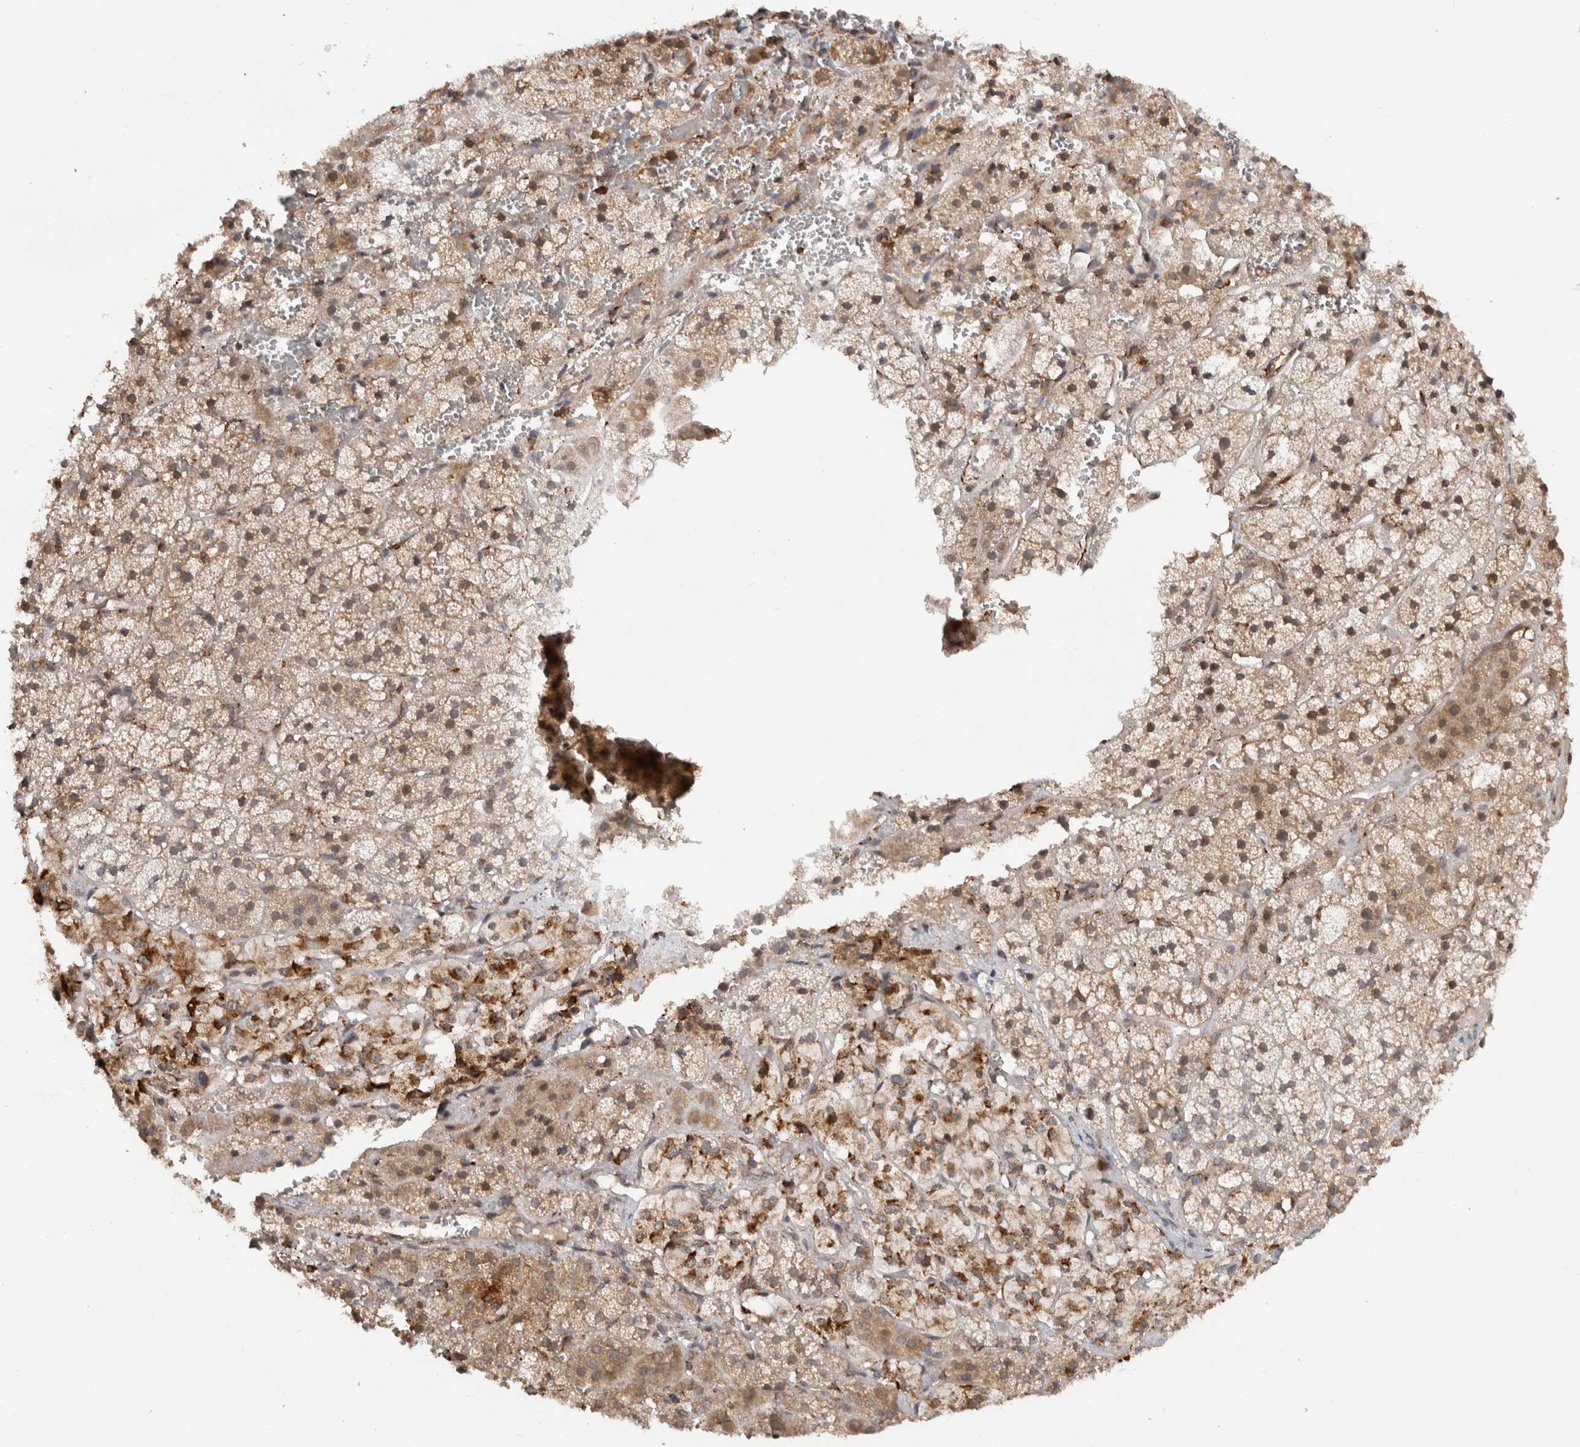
{"staining": {"intensity": "moderate", "quantity": "<25%", "location": "cytoplasmic/membranous"}, "tissue": "adrenal gland", "cell_type": "Glandular cells", "image_type": "normal", "snomed": [{"axis": "morphology", "description": "Normal tissue, NOS"}, {"axis": "topography", "description": "Adrenal gland"}], "caption": "Immunohistochemistry of unremarkable human adrenal gland demonstrates low levels of moderate cytoplasmic/membranous staining in about <25% of glandular cells.", "gene": "MS4A7", "patient": {"sex": "female", "age": 44}}